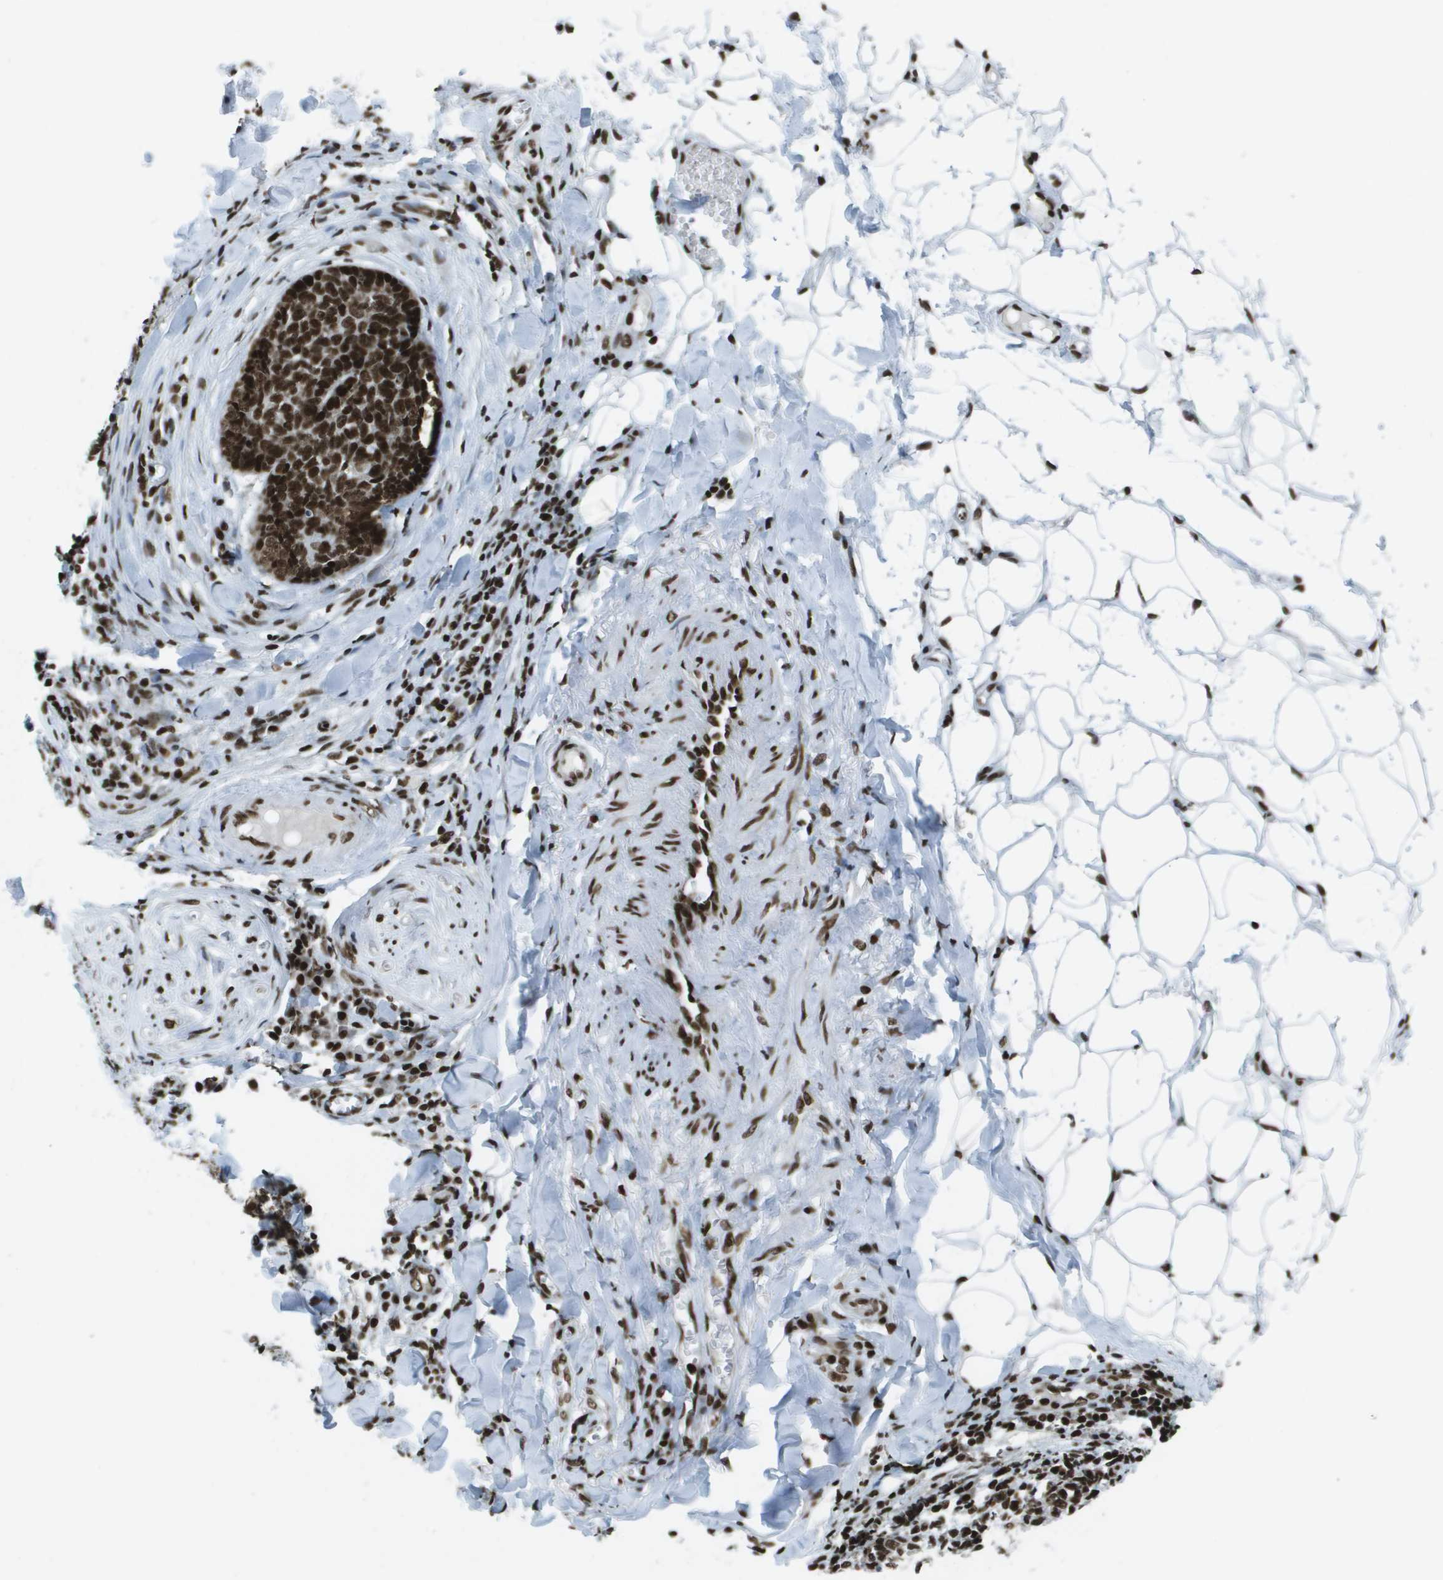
{"staining": {"intensity": "strong", "quantity": ">75%", "location": "nuclear"}, "tissue": "skin cancer", "cell_type": "Tumor cells", "image_type": "cancer", "snomed": [{"axis": "morphology", "description": "Basal cell carcinoma"}, {"axis": "topography", "description": "Skin"}], "caption": "Skin cancer stained with DAB IHC demonstrates high levels of strong nuclear positivity in about >75% of tumor cells.", "gene": "GLYR1", "patient": {"sex": "male", "age": 84}}